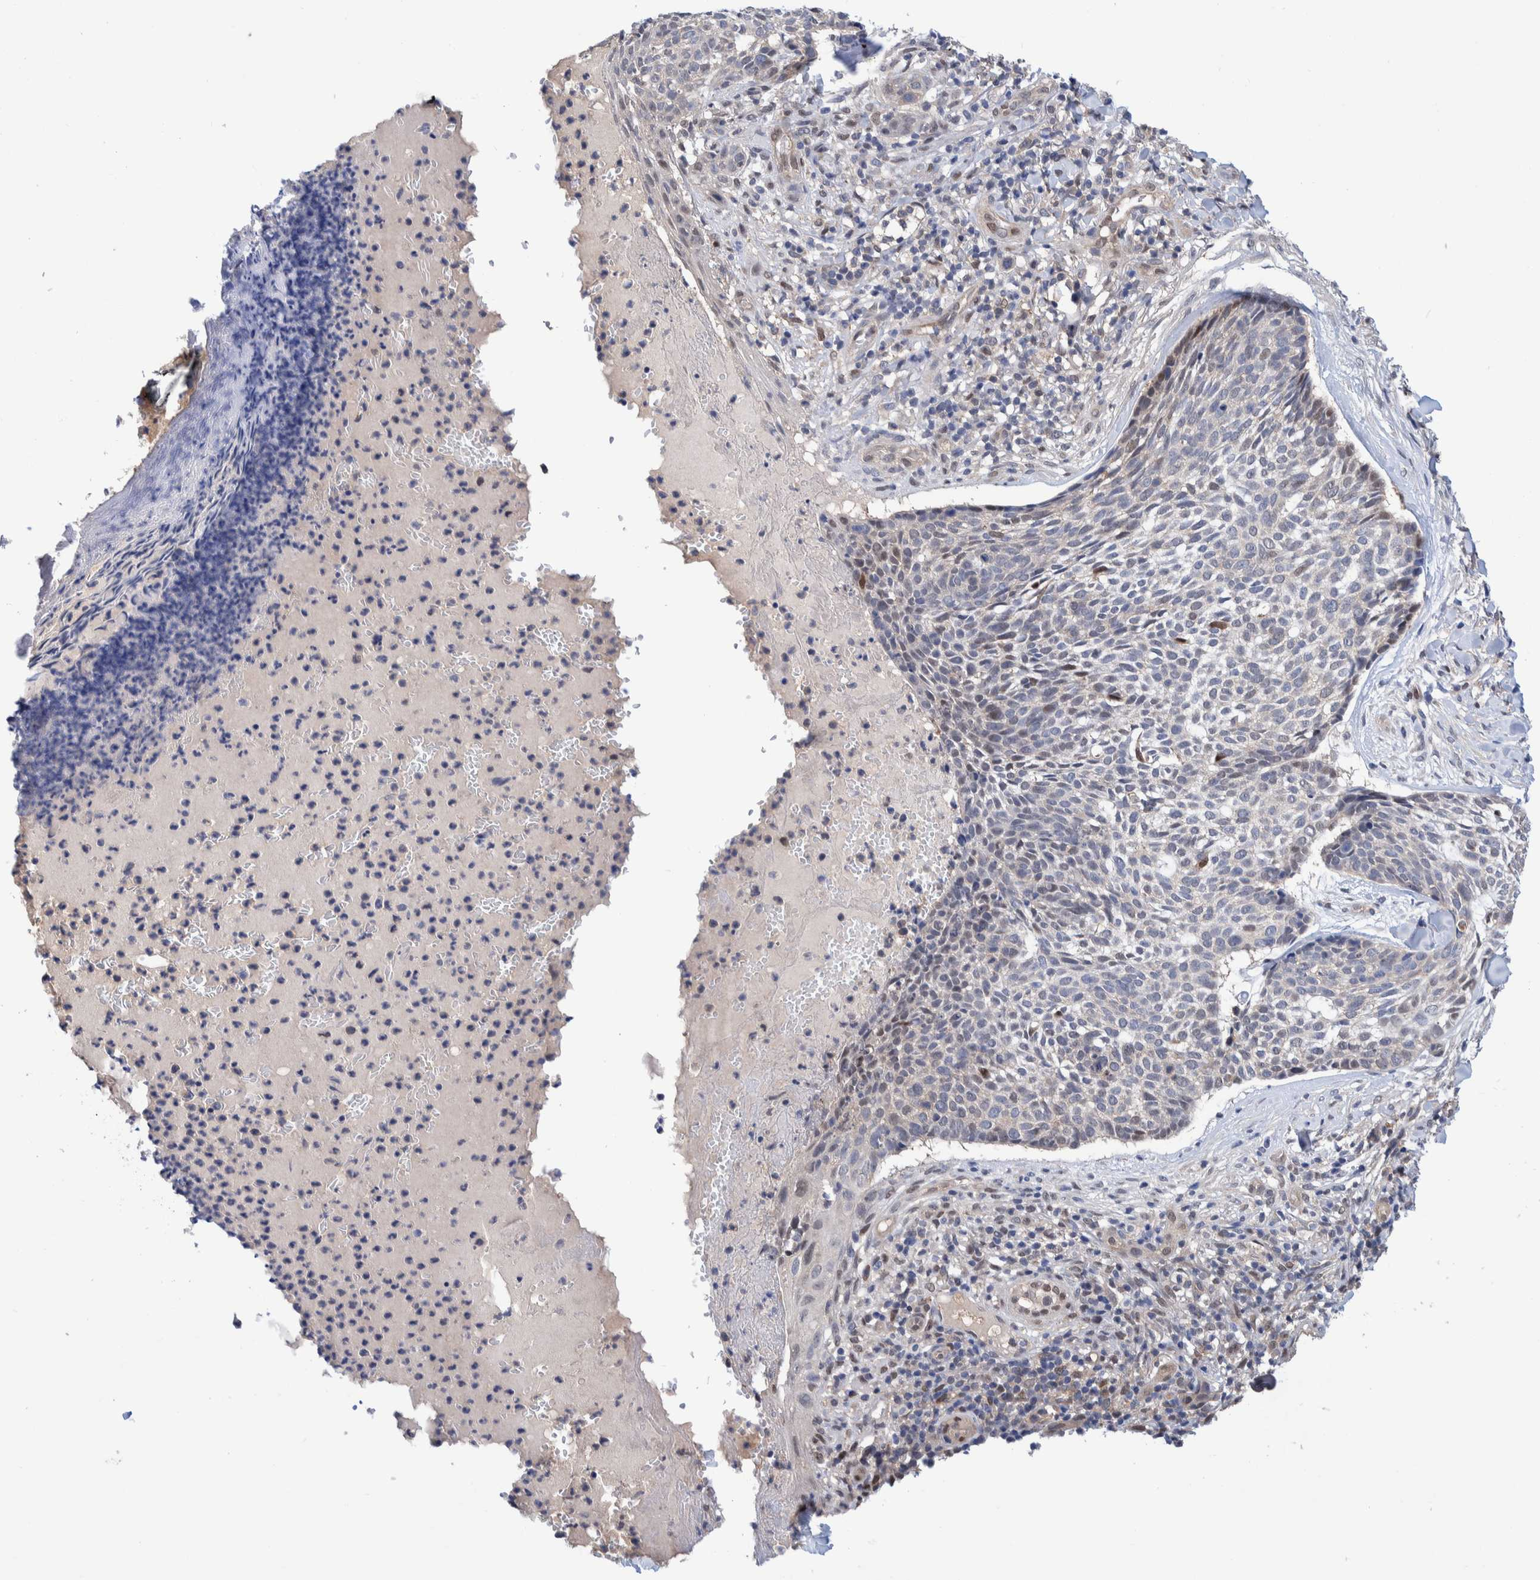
{"staining": {"intensity": "weak", "quantity": "<25%", "location": "nuclear"}, "tissue": "skin cancer", "cell_type": "Tumor cells", "image_type": "cancer", "snomed": [{"axis": "morphology", "description": "Normal tissue, NOS"}, {"axis": "morphology", "description": "Basal cell carcinoma"}, {"axis": "topography", "description": "Skin"}], "caption": "Immunohistochemistry of skin cancer shows no positivity in tumor cells.", "gene": "PFAS", "patient": {"sex": "male", "age": 67}}